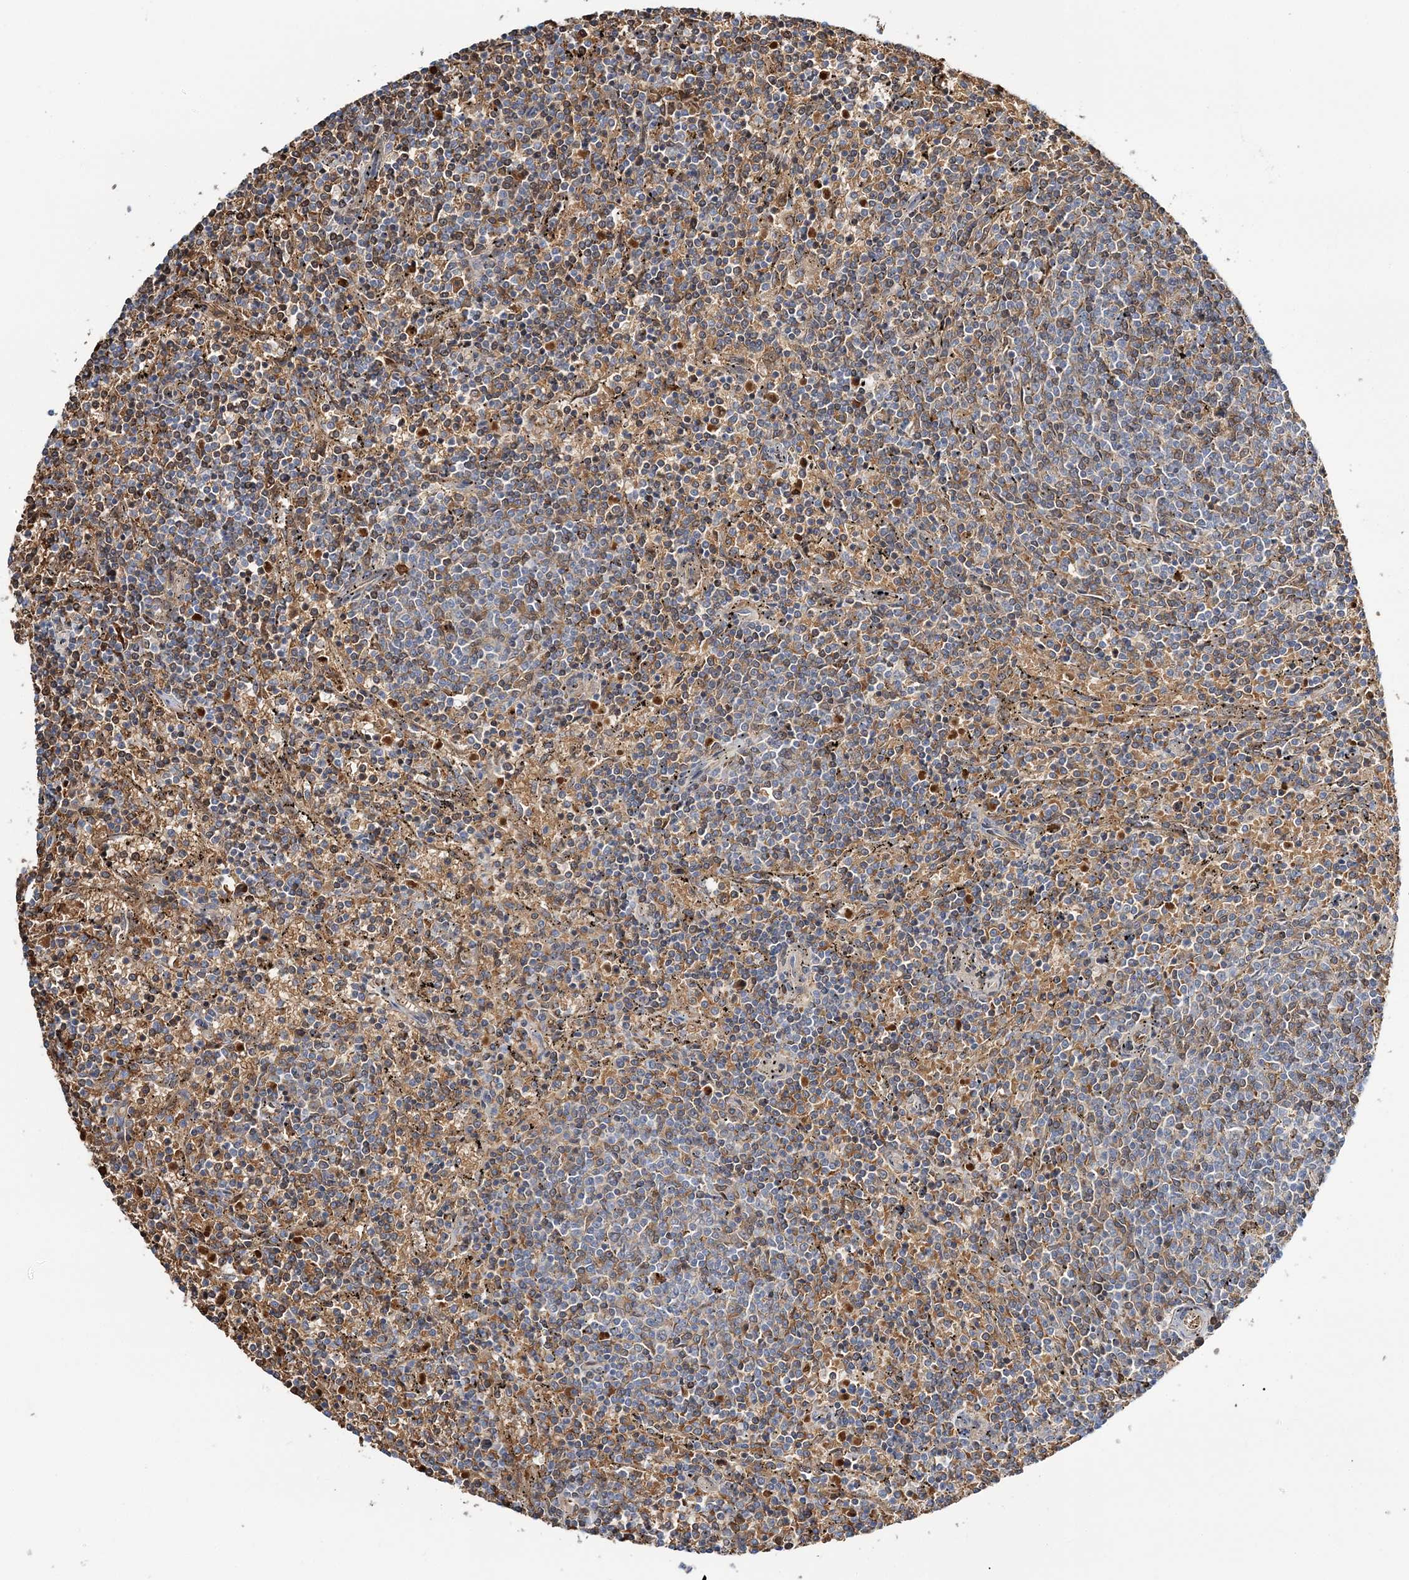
{"staining": {"intensity": "moderate", "quantity": "25%-75%", "location": "cytoplasmic/membranous"}, "tissue": "lymphoma", "cell_type": "Tumor cells", "image_type": "cancer", "snomed": [{"axis": "morphology", "description": "Malignant lymphoma, non-Hodgkin's type, Low grade"}, {"axis": "topography", "description": "Spleen"}], "caption": "Lymphoma stained for a protein (brown) displays moderate cytoplasmic/membranous positive staining in approximately 25%-75% of tumor cells.", "gene": "ATP11B", "patient": {"sex": "female", "age": 50}}